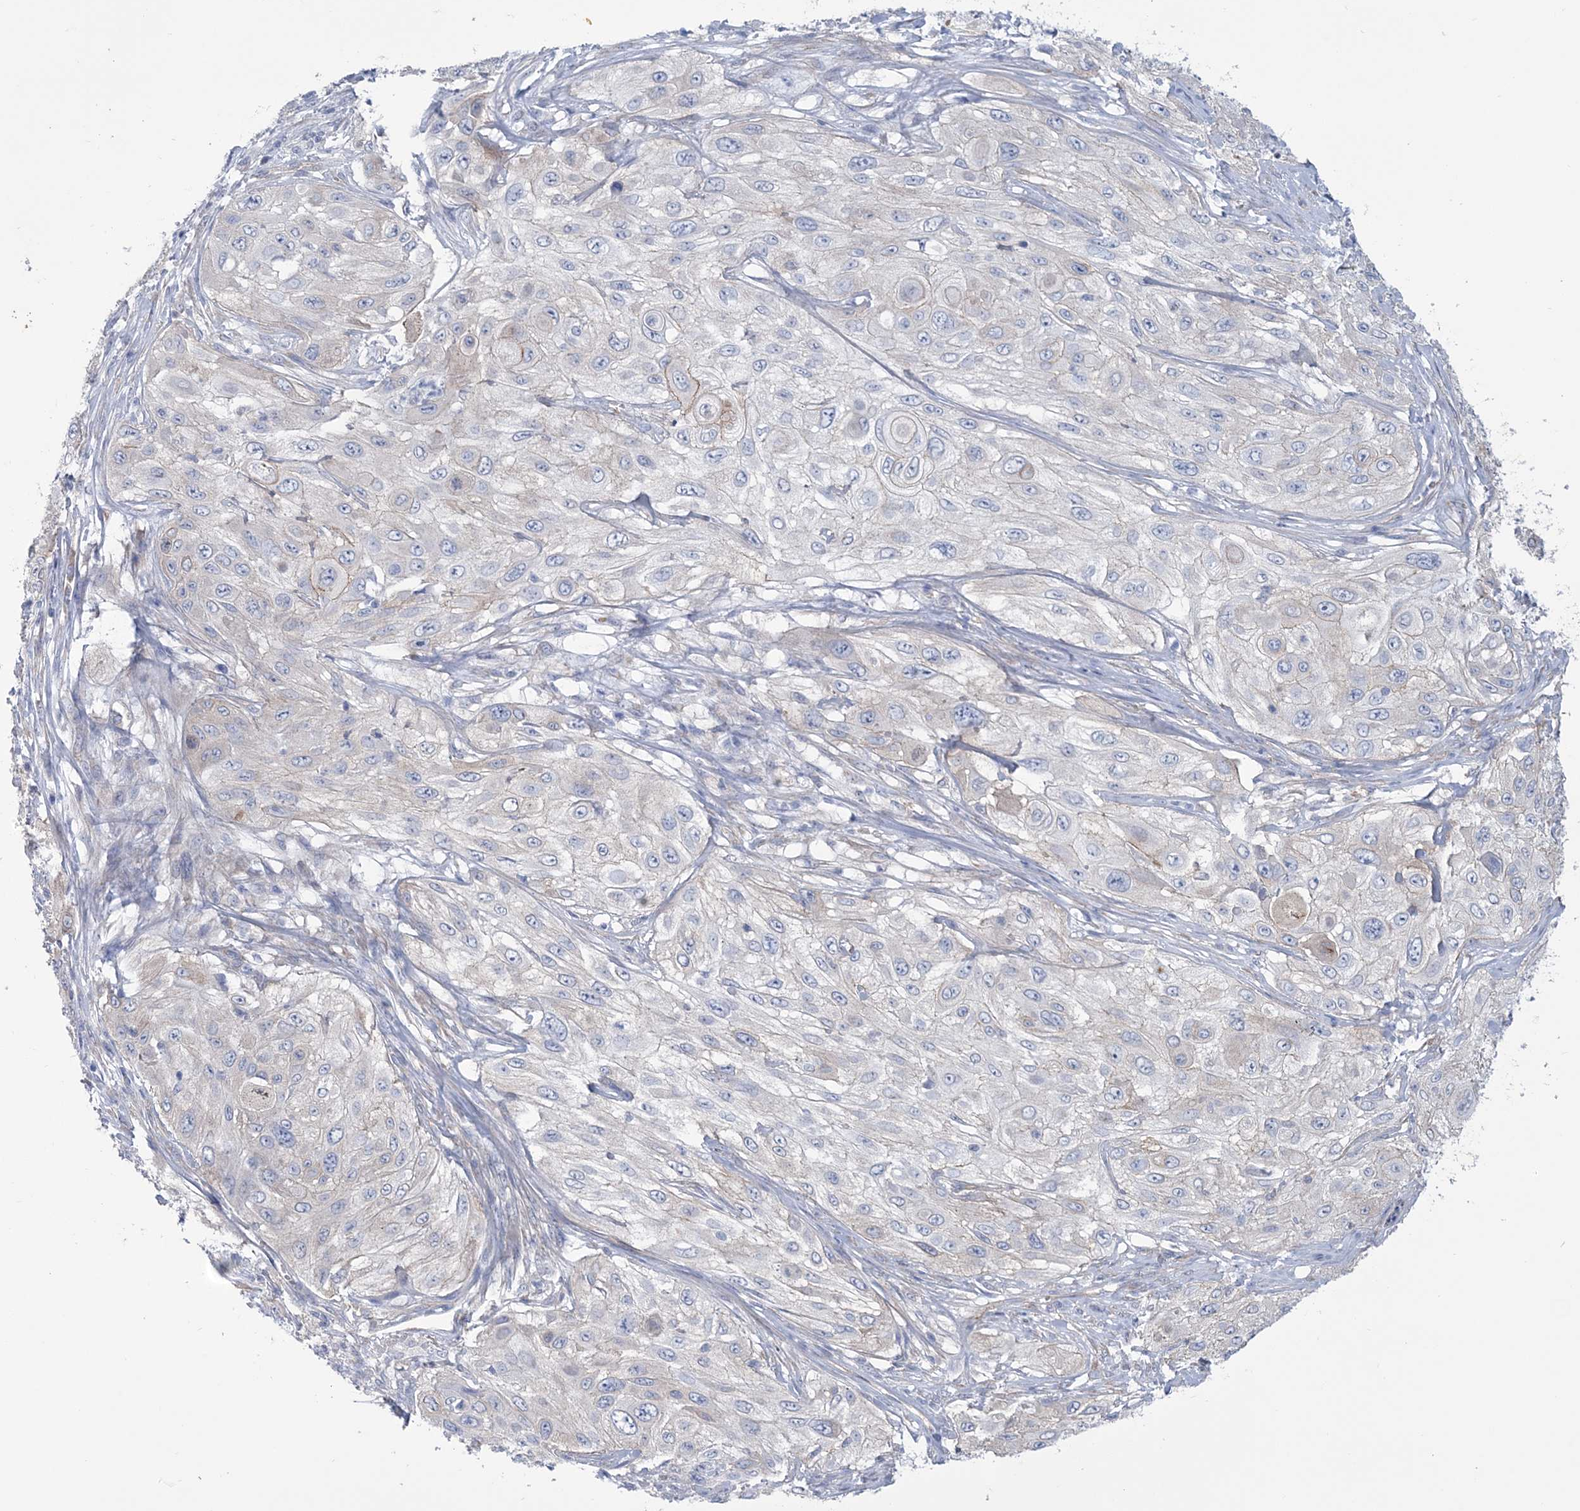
{"staining": {"intensity": "negative", "quantity": "none", "location": "none"}, "tissue": "cervical cancer", "cell_type": "Tumor cells", "image_type": "cancer", "snomed": [{"axis": "morphology", "description": "Squamous cell carcinoma, NOS"}, {"axis": "topography", "description": "Cervix"}], "caption": "Immunohistochemistry of human cervical cancer reveals no positivity in tumor cells.", "gene": "RAB11FIP5", "patient": {"sex": "female", "age": 42}}